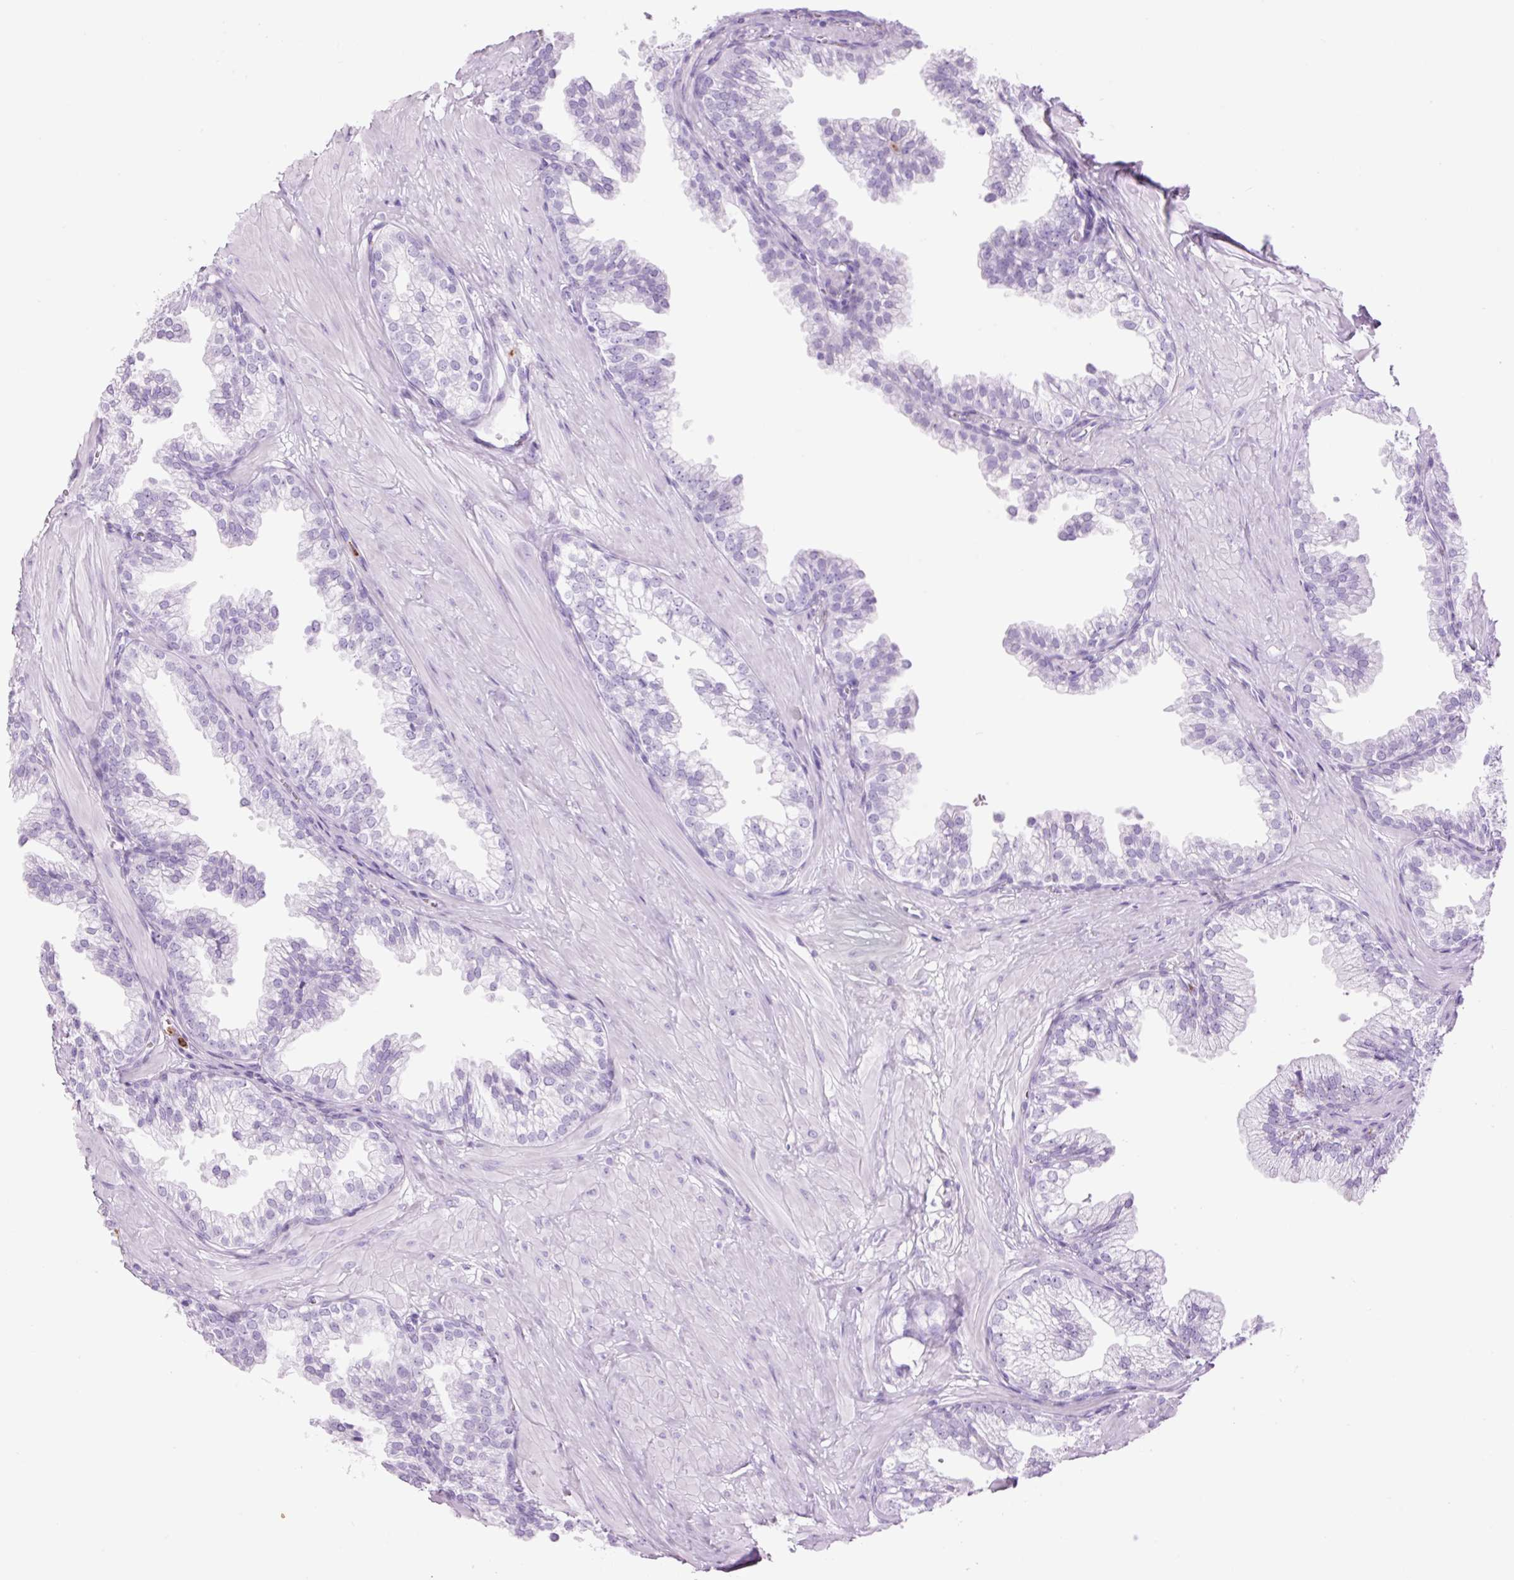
{"staining": {"intensity": "negative", "quantity": "none", "location": "none"}, "tissue": "prostate", "cell_type": "Glandular cells", "image_type": "normal", "snomed": [{"axis": "morphology", "description": "Normal tissue, NOS"}, {"axis": "topography", "description": "Prostate"}, {"axis": "topography", "description": "Peripheral nerve tissue"}], "caption": "High power microscopy photomicrograph of an immunohistochemistry (IHC) histopathology image of benign prostate, revealing no significant expression in glandular cells. (Immunohistochemistry (ihc), brightfield microscopy, high magnification).", "gene": "LYZ", "patient": {"sex": "male", "age": 55}}